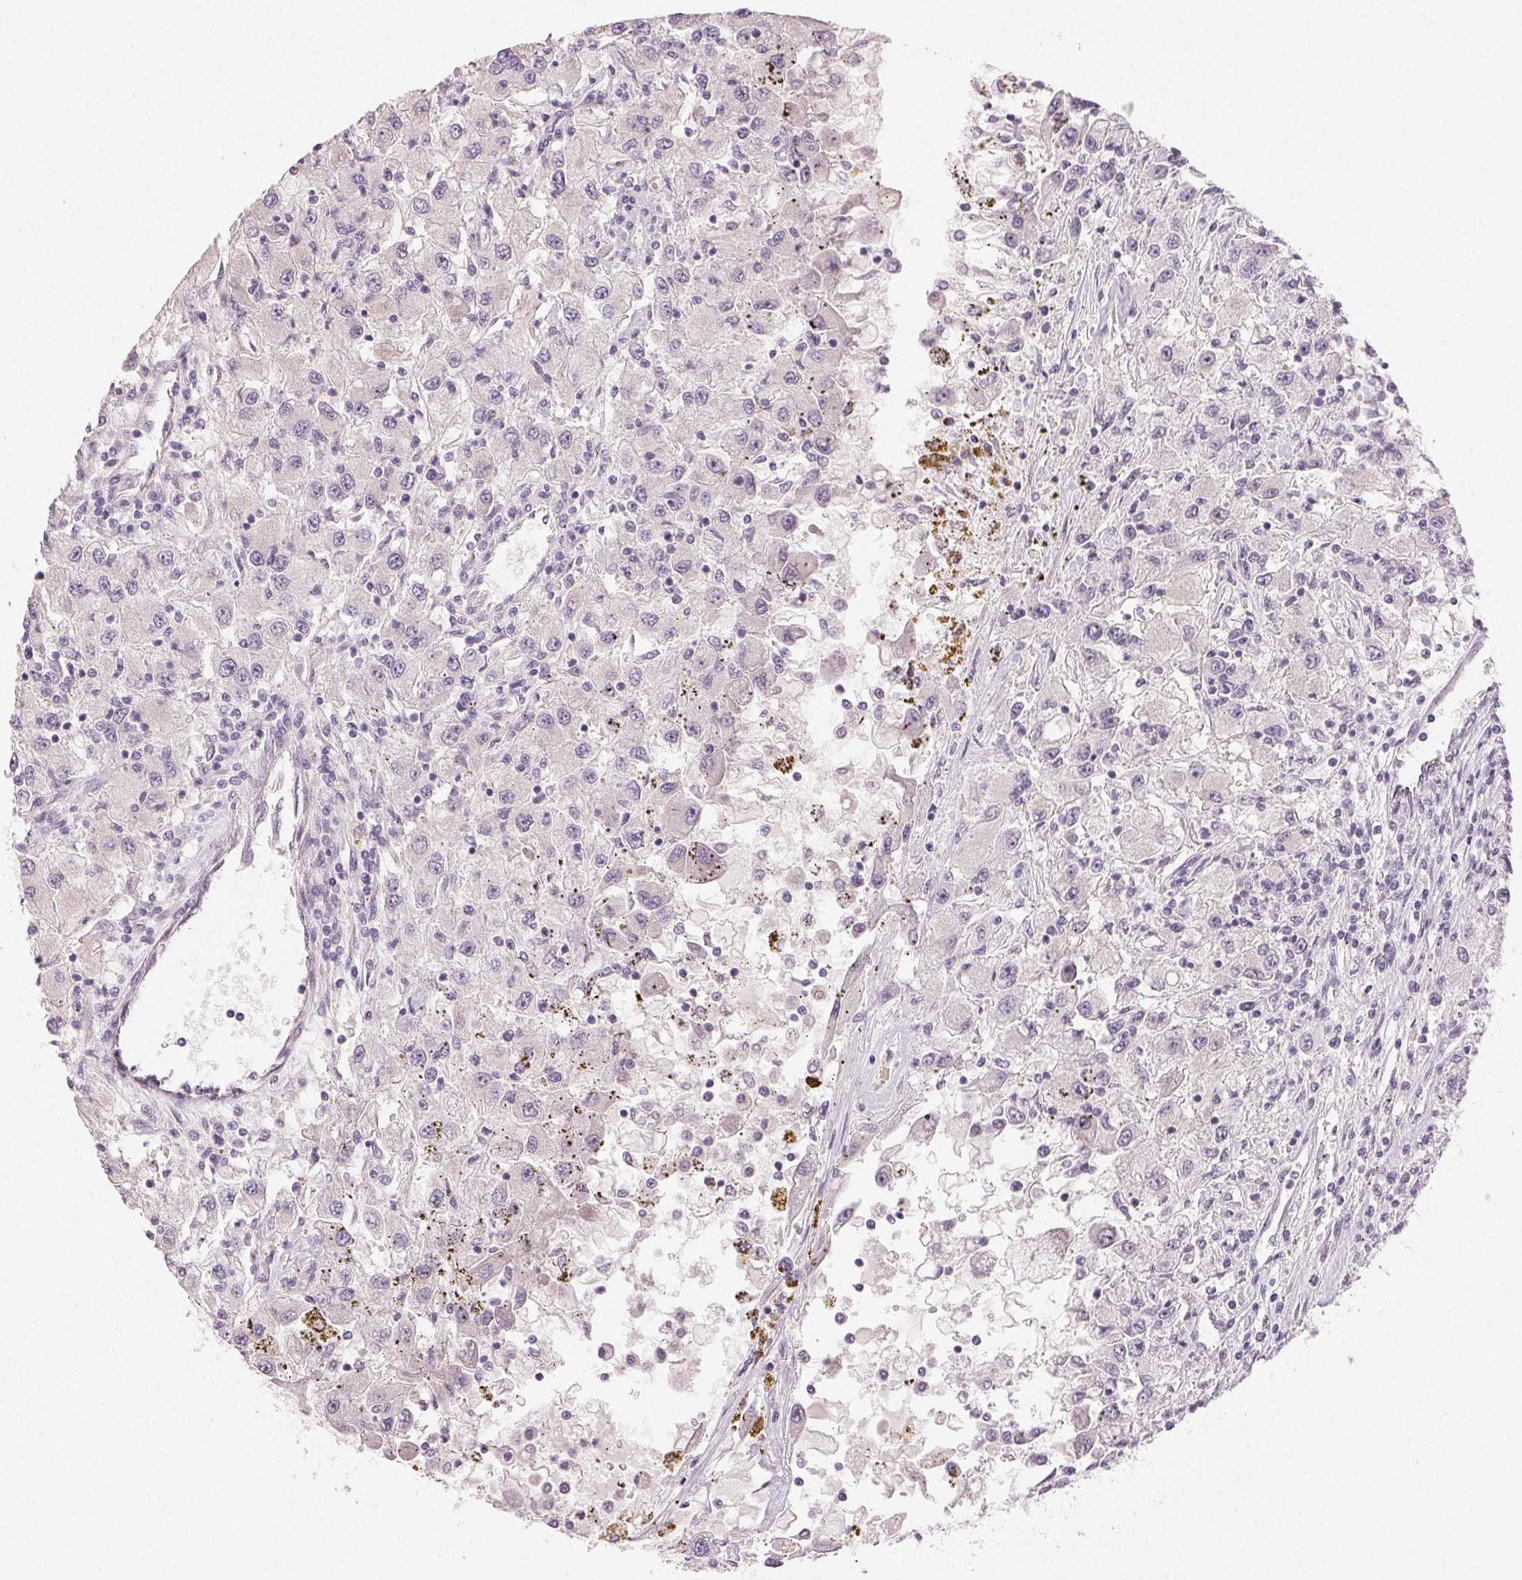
{"staining": {"intensity": "negative", "quantity": "none", "location": "none"}, "tissue": "renal cancer", "cell_type": "Tumor cells", "image_type": "cancer", "snomed": [{"axis": "morphology", "description": "Adenocarcinoma, NOS"}, {"axis": "topography", "description": "Kidney"}], "caption": "This is an immunohistochemistry micrograph of human renal cancer (adenocarcinoma). There is no expression in tumor cells.", "gene": "MAP1LC3A", "patient": {"sex": "female", "age": 67}}